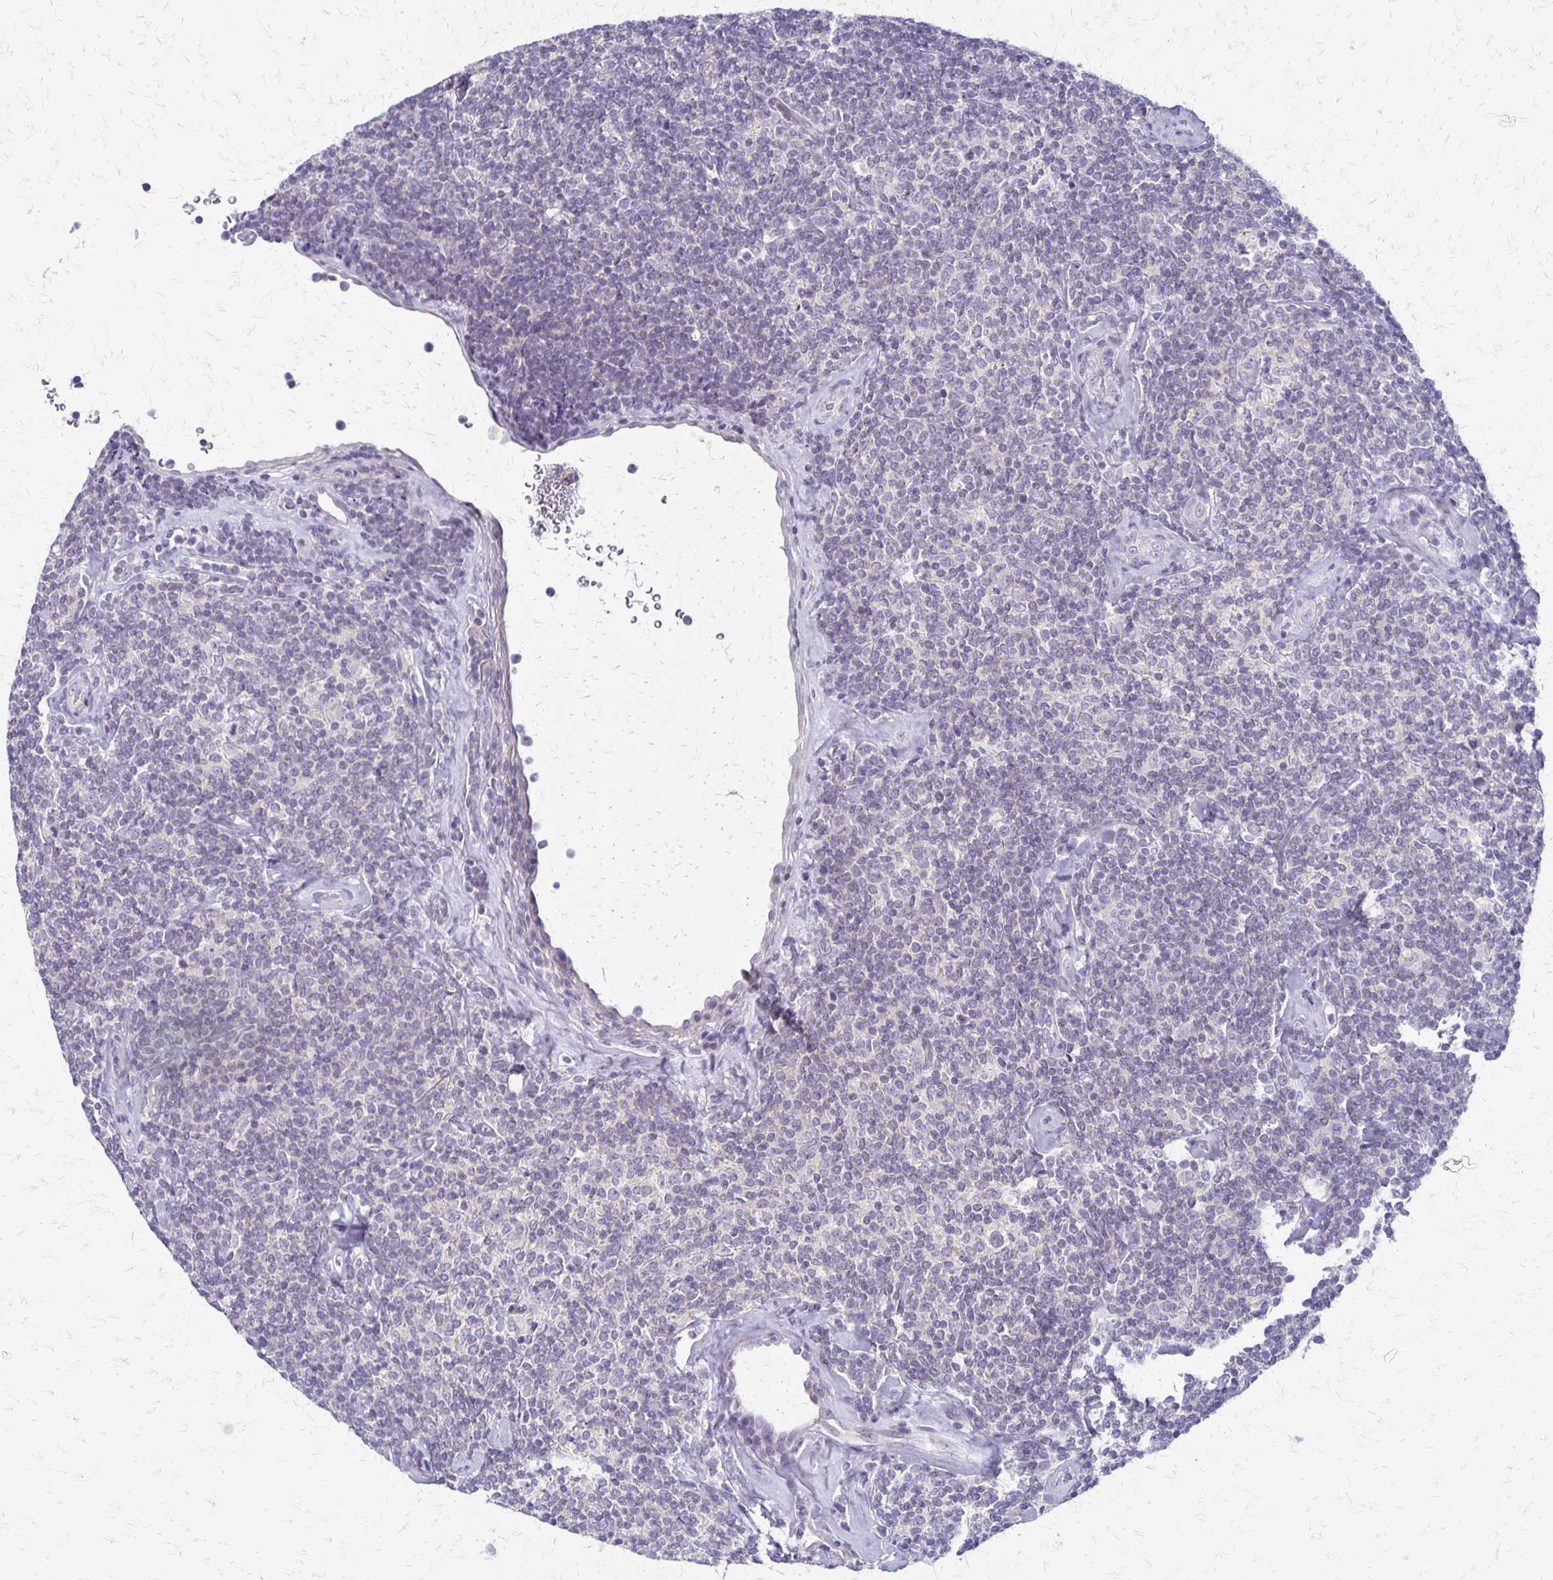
{"staining": {"intensity": "negative", "quantity": "none", "location": "none"}, "tissue": "lymphoma", "cell_type": "Tumor cells", "image_type": "cancer", "snomed": [{"axis": "morphology", "description": "Malignant lymphoma, non-Hodgkin's type, Low grade"}, {"axis": "topography", "description": "Lymph node"}], "caption": "Human malignant lymphoma, non-Hodgkin's type (low-grade) stained for a protein using immunohistochemistry exhibits no expression in tumor cells.", "gene": "RHOC", "patient": {"sex": "female", "age": 56}}